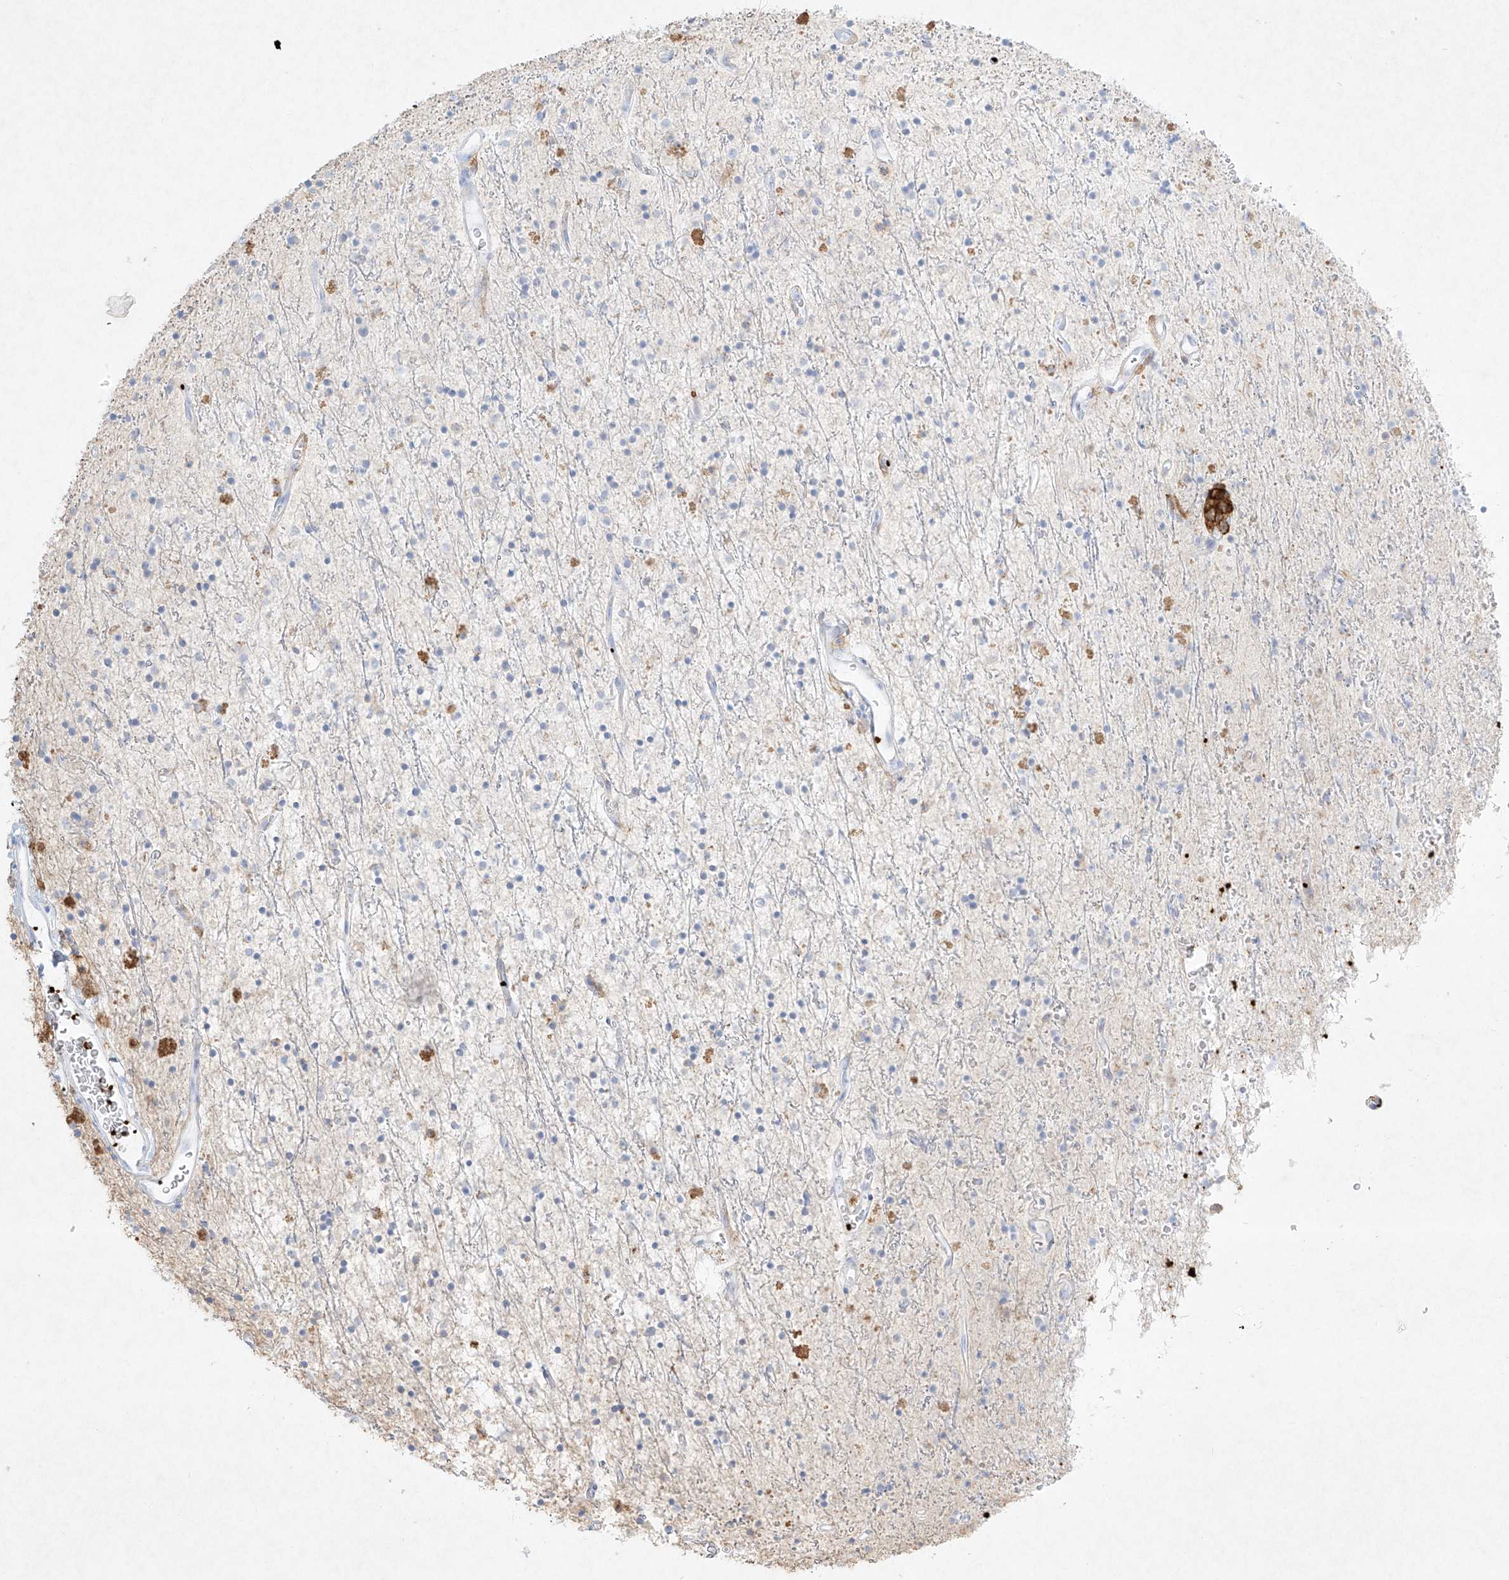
{"staining": {"intensity": "negative", "quantity": "none", "location": "none"}, "tissue": "glioma", "cell_type": "Tumor cells", "image_type": "cancer", "snomed": [{"axis": "morphology", "description": "Glioma, malignant, High grade"}, {"axis": "topography", "description": "Brain"}], "caption": "An image of glioma stained for a protein demonstrates no brown staining in tumor cells.", "gene": "PLEK", "patient": {"sex": "male", "age": 34}}